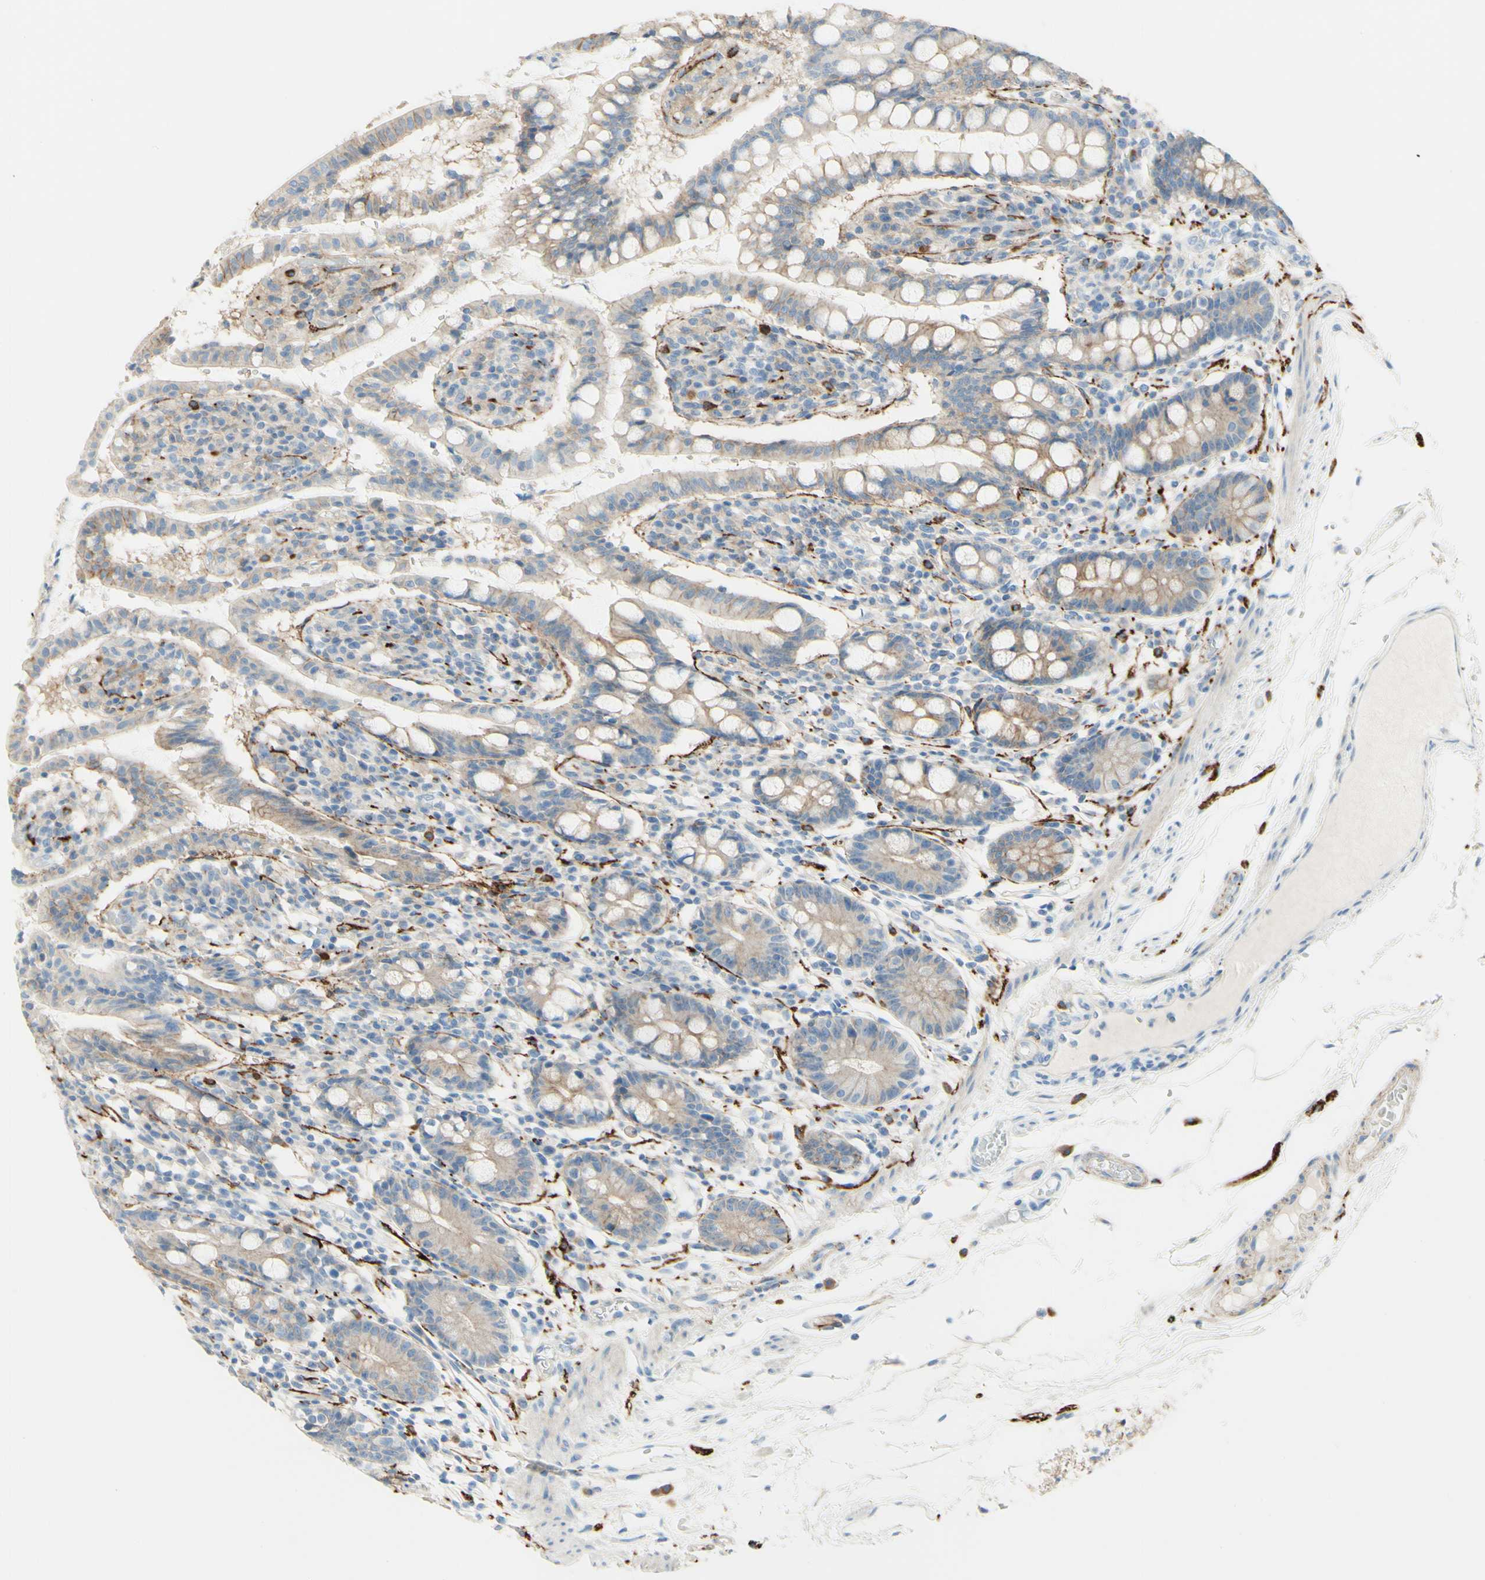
{"staining": {"intensity": "weak", "quantity": ">75%", "location": "cytoplasmic/membranous"}, "tissue": "small intestine", "cell_type": "Glandular cells", "image_type": "normal", "snomed": [{"axis": "morphology", "description": "Normal tissue, NOS"}, {"axis": "morphology", "description": "Cystadenocarcinoma, serous, Metastatic site"}, {"axis": "topography", "description": "Small intestine"}], "caption": "Small intestine stained with immunohistochemistry (IHC) exhibits weak cytoplasmic/membranous expression in approximately >75% of glandular cells. The protein of interest is shown in brown color, while the nuclei are stained blue.", "gene": "ALCAM", "patient": {"sex": "female", "age": 61}}